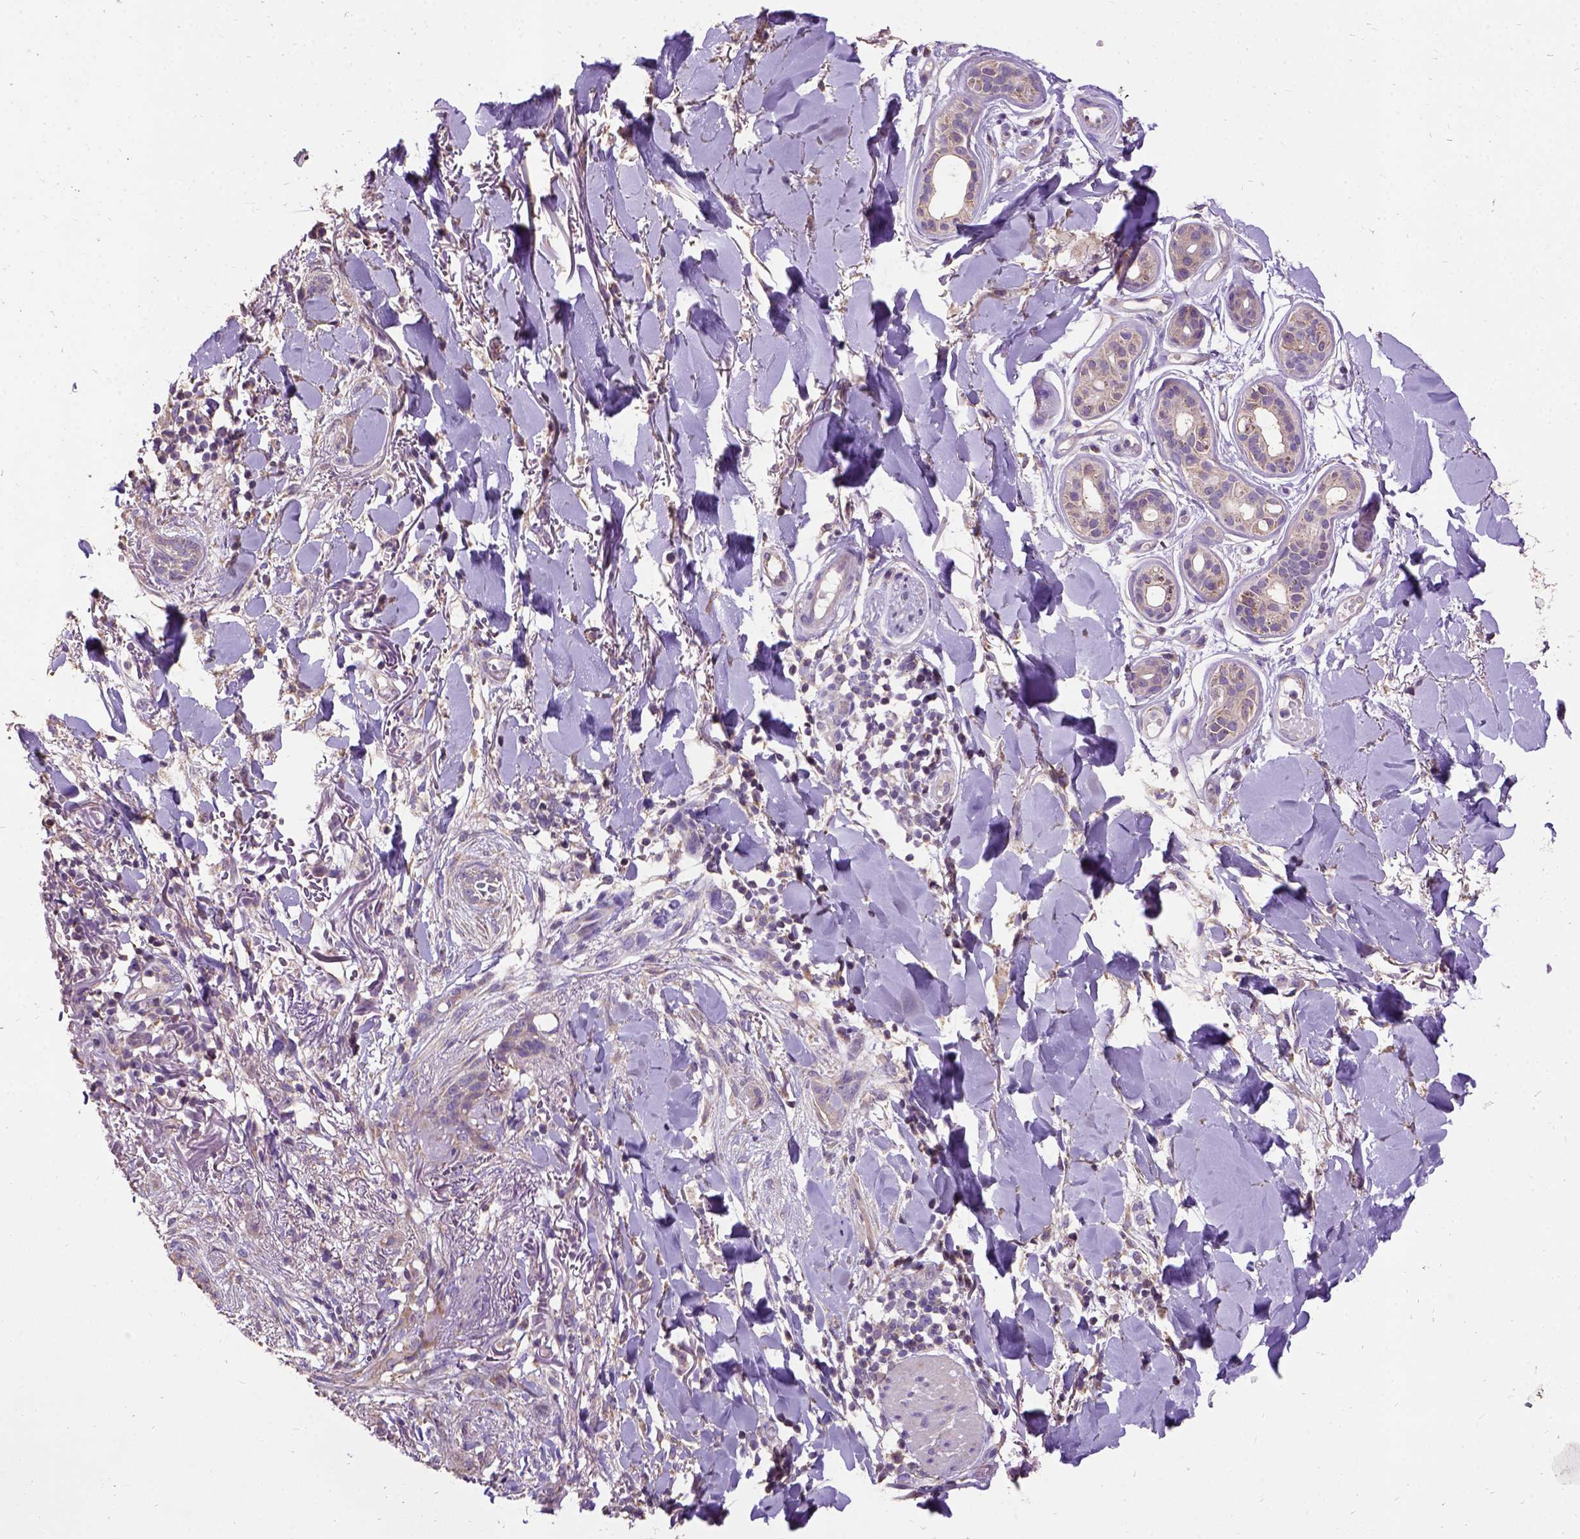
{"staining": {"intensity": "weak", "quantity": ">75%", "location": "cytoplasmic/membranous"}, "tissue": "skin cancer", "cell_type": "Tumor cells", "image_type": "cancer", "snomed": [{"axis": "morphology", "description": "Normal tissue, NOS"}, {"axis": "morphology", "description": "Basal cell carcinoma"}, {"axis": "topography", "description": "Skin"}], "caption": "Skin cancer (basal cell carcinoma) stained with a protein marker displays weak staining in tumor cells.", "gene": "DQX1", "patient": {"sex": "male", "age": 84}}